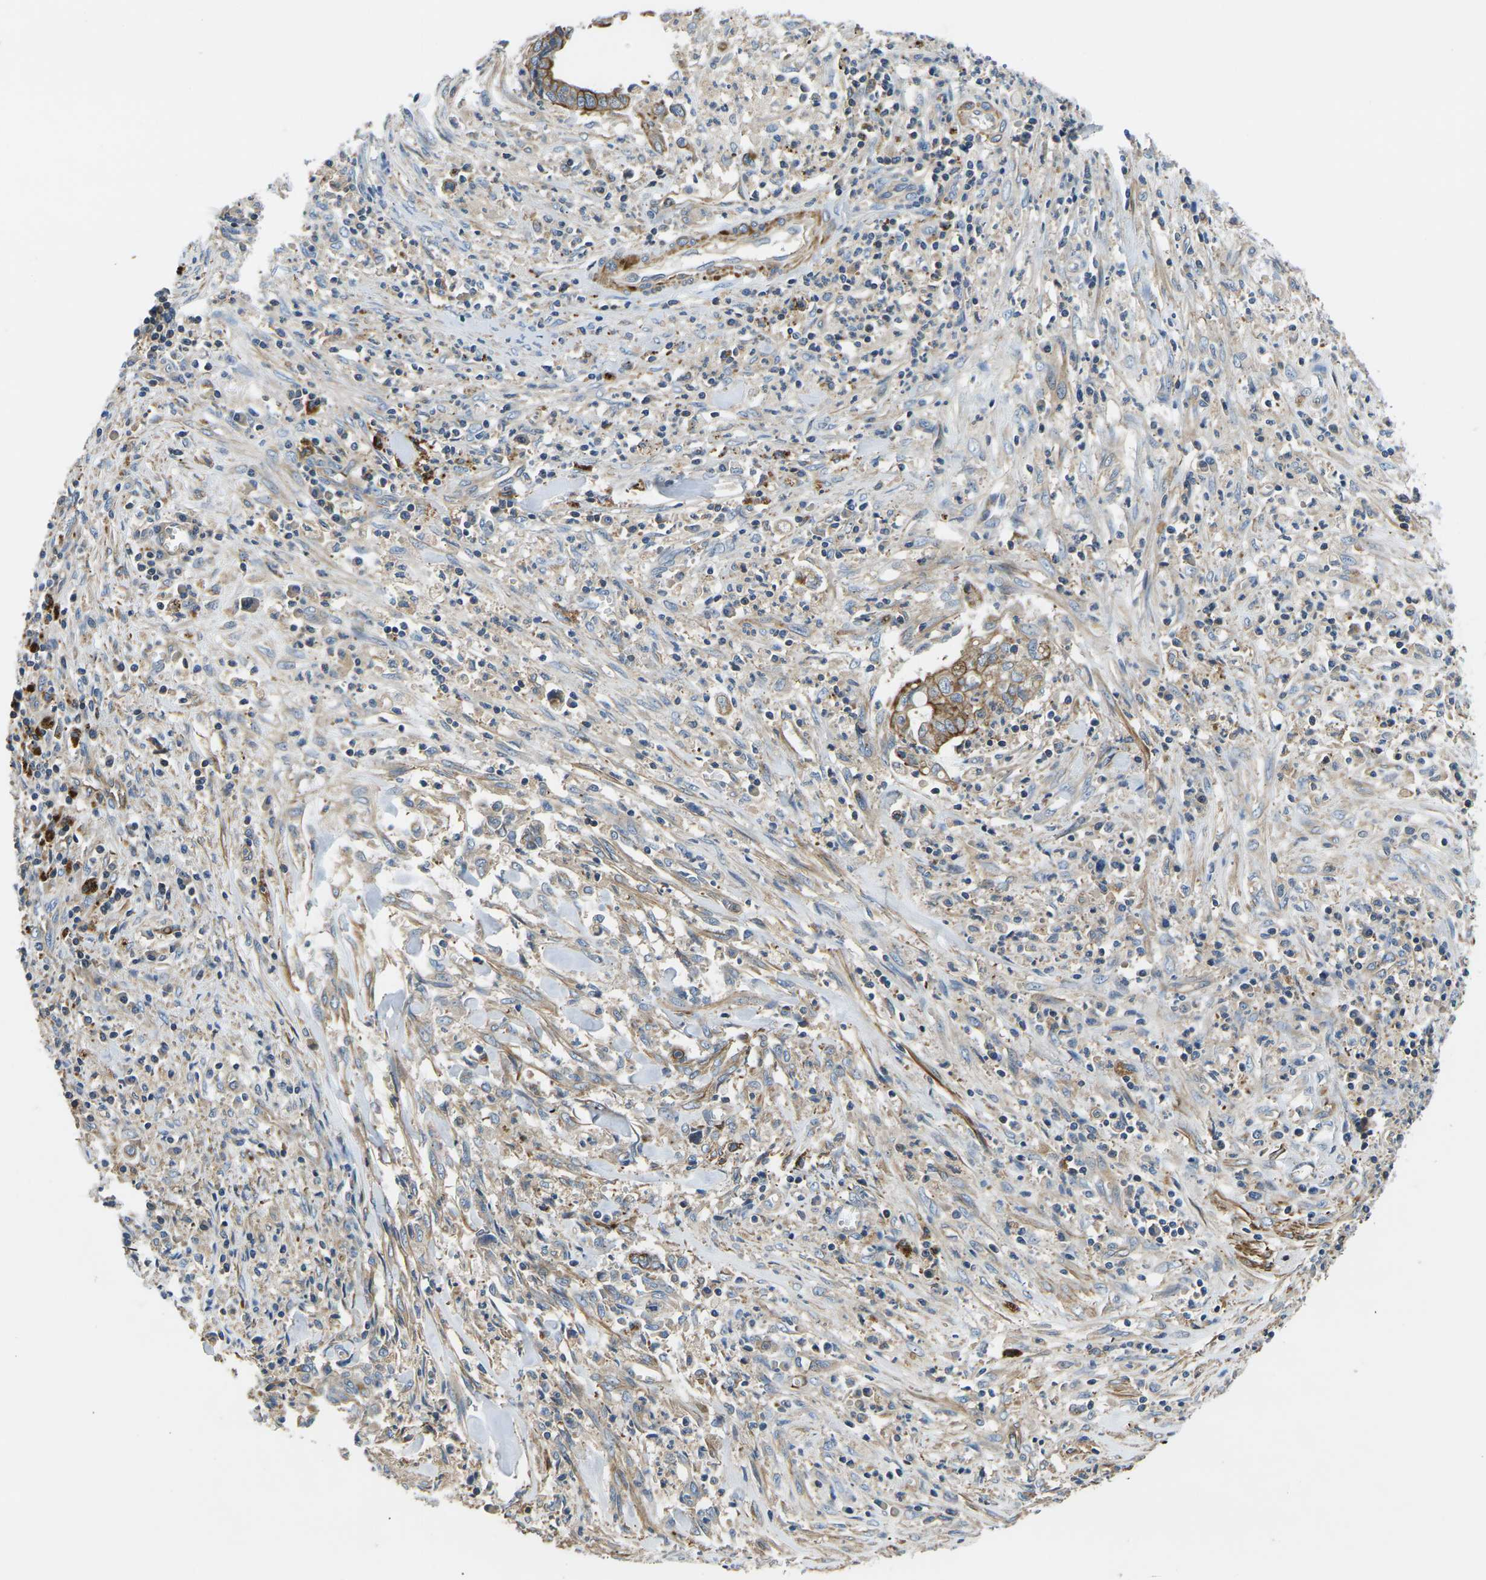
{"staining": {"intensity": "moderate", "quantity": ">75%", "location": "cytoplasmic/membranous"}, "tissue": "cervical cancer", "cell_type": "Tumor cells", "image_type": "cancer", "snomed": [{"axis": "morphology", "description": "Adenocarcinoma, NOS"}, {"axis": "topography", "description": "Cervix"}], "caption": "A brown stain highlights moderate cytoplasmic/membranous staining of a protein in human adenocarcinoma (cervical) tumor cells. The staining is performed using DAB brown chromogen to label protein expression. The nuclei are counter-stained blue using hematoxylin.", "gene": "KCNJ15", "patient": {"sex": "female", "age": 44}}